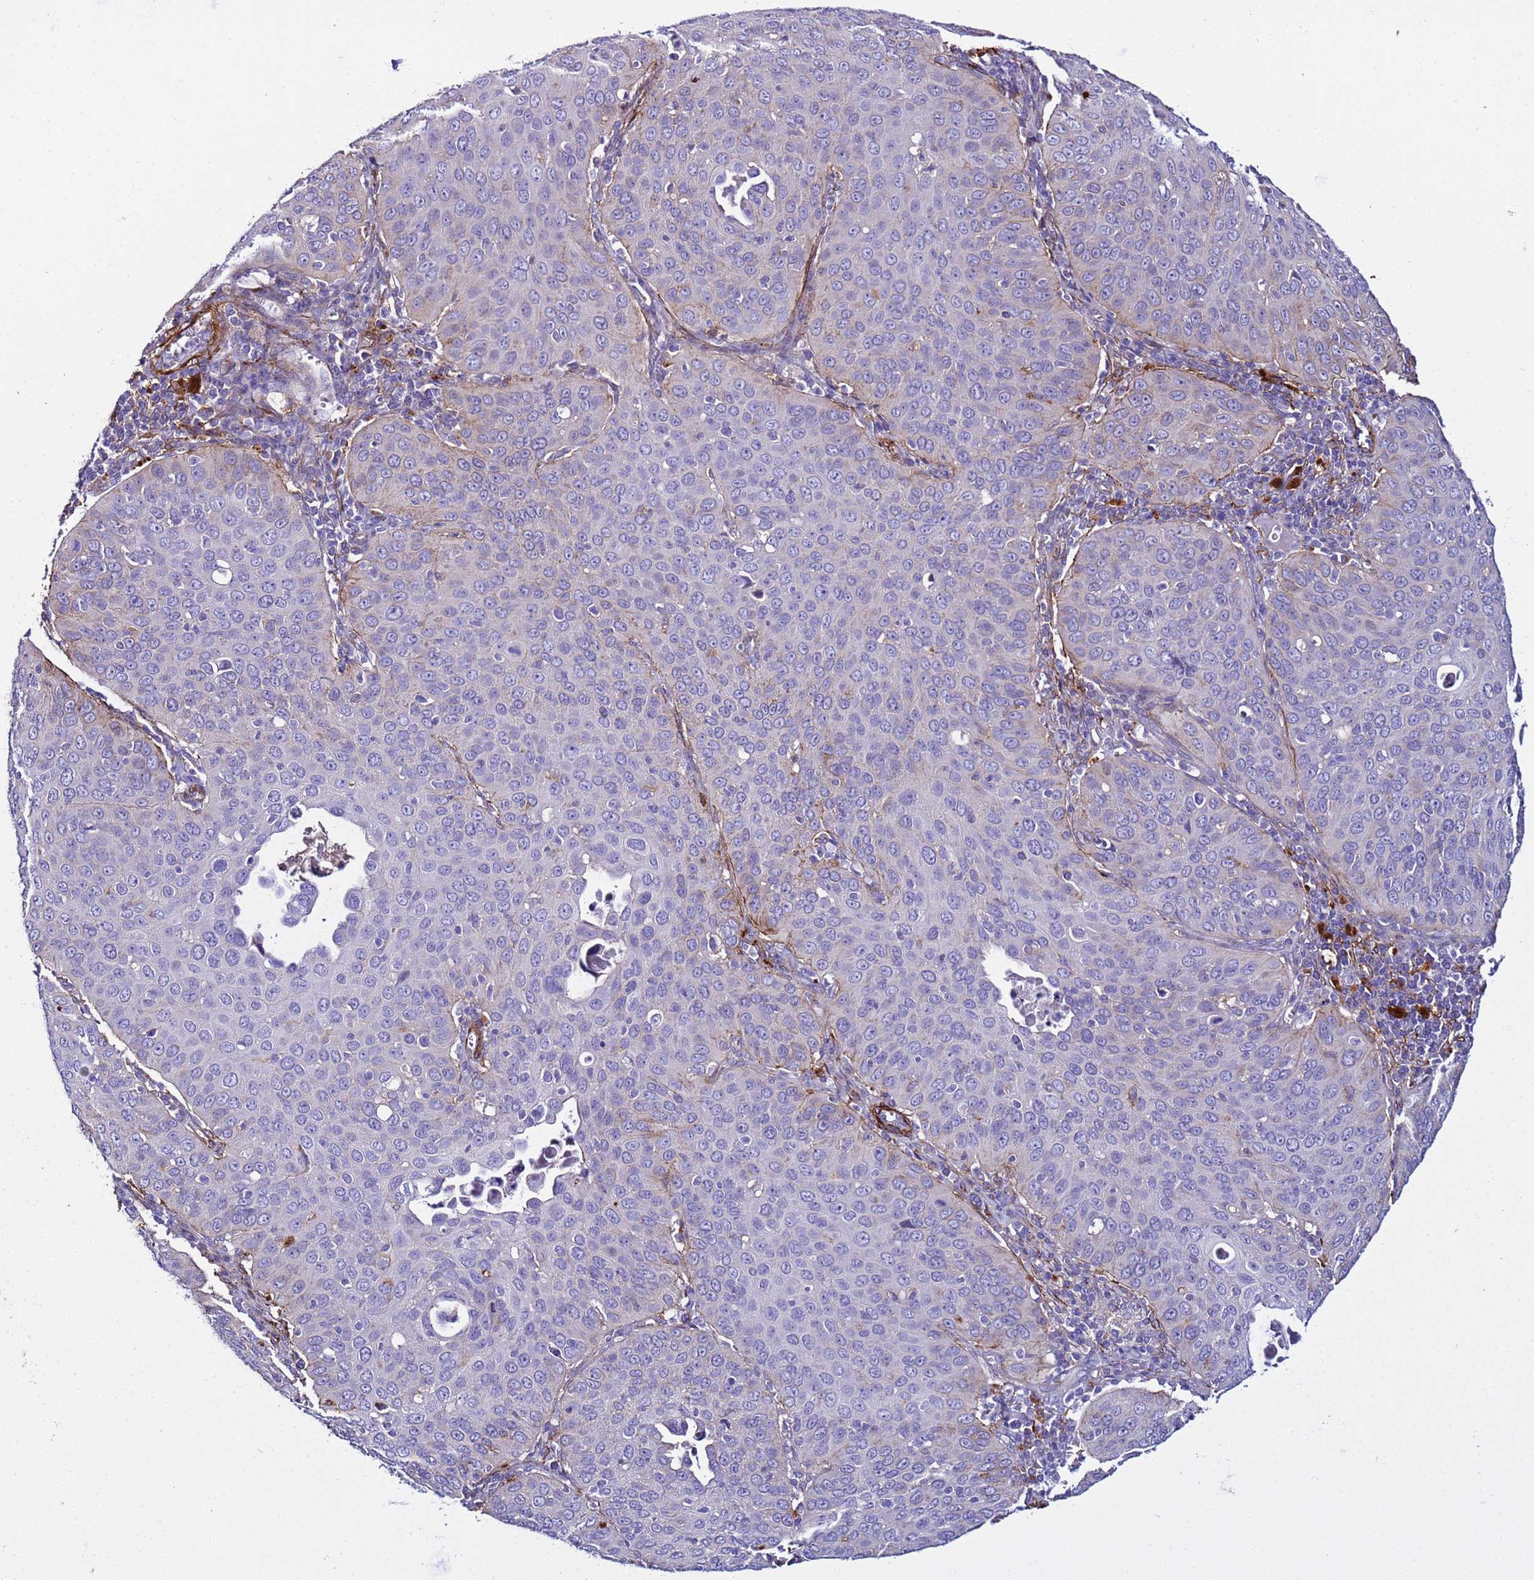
{"staining": {"intensity": "negative", "quantity": "none", "location": "none"}, "tissue": "cervical cancer", "cell_type": "Tumor cells", "image_type": "cancer", "snomed": [{"axis": "morphology", "description": "Squamous cell carcinoma, NOS"}, {"axis": "topography", "description": "Cervix"}], "caption": "This histopathology image is of squamous cell carcinoma (cervical) stained with IHC to label a protein in brown with the nuclei are counter-stained blue. There is no staining in tumor cells. (DAB (3,3'-diaminobenzidine) immunohistochemistry (IHC) with hematoxylin counter stain).", "gene": "RABL2B", "patient": {"sex": "female", "age": 36}}